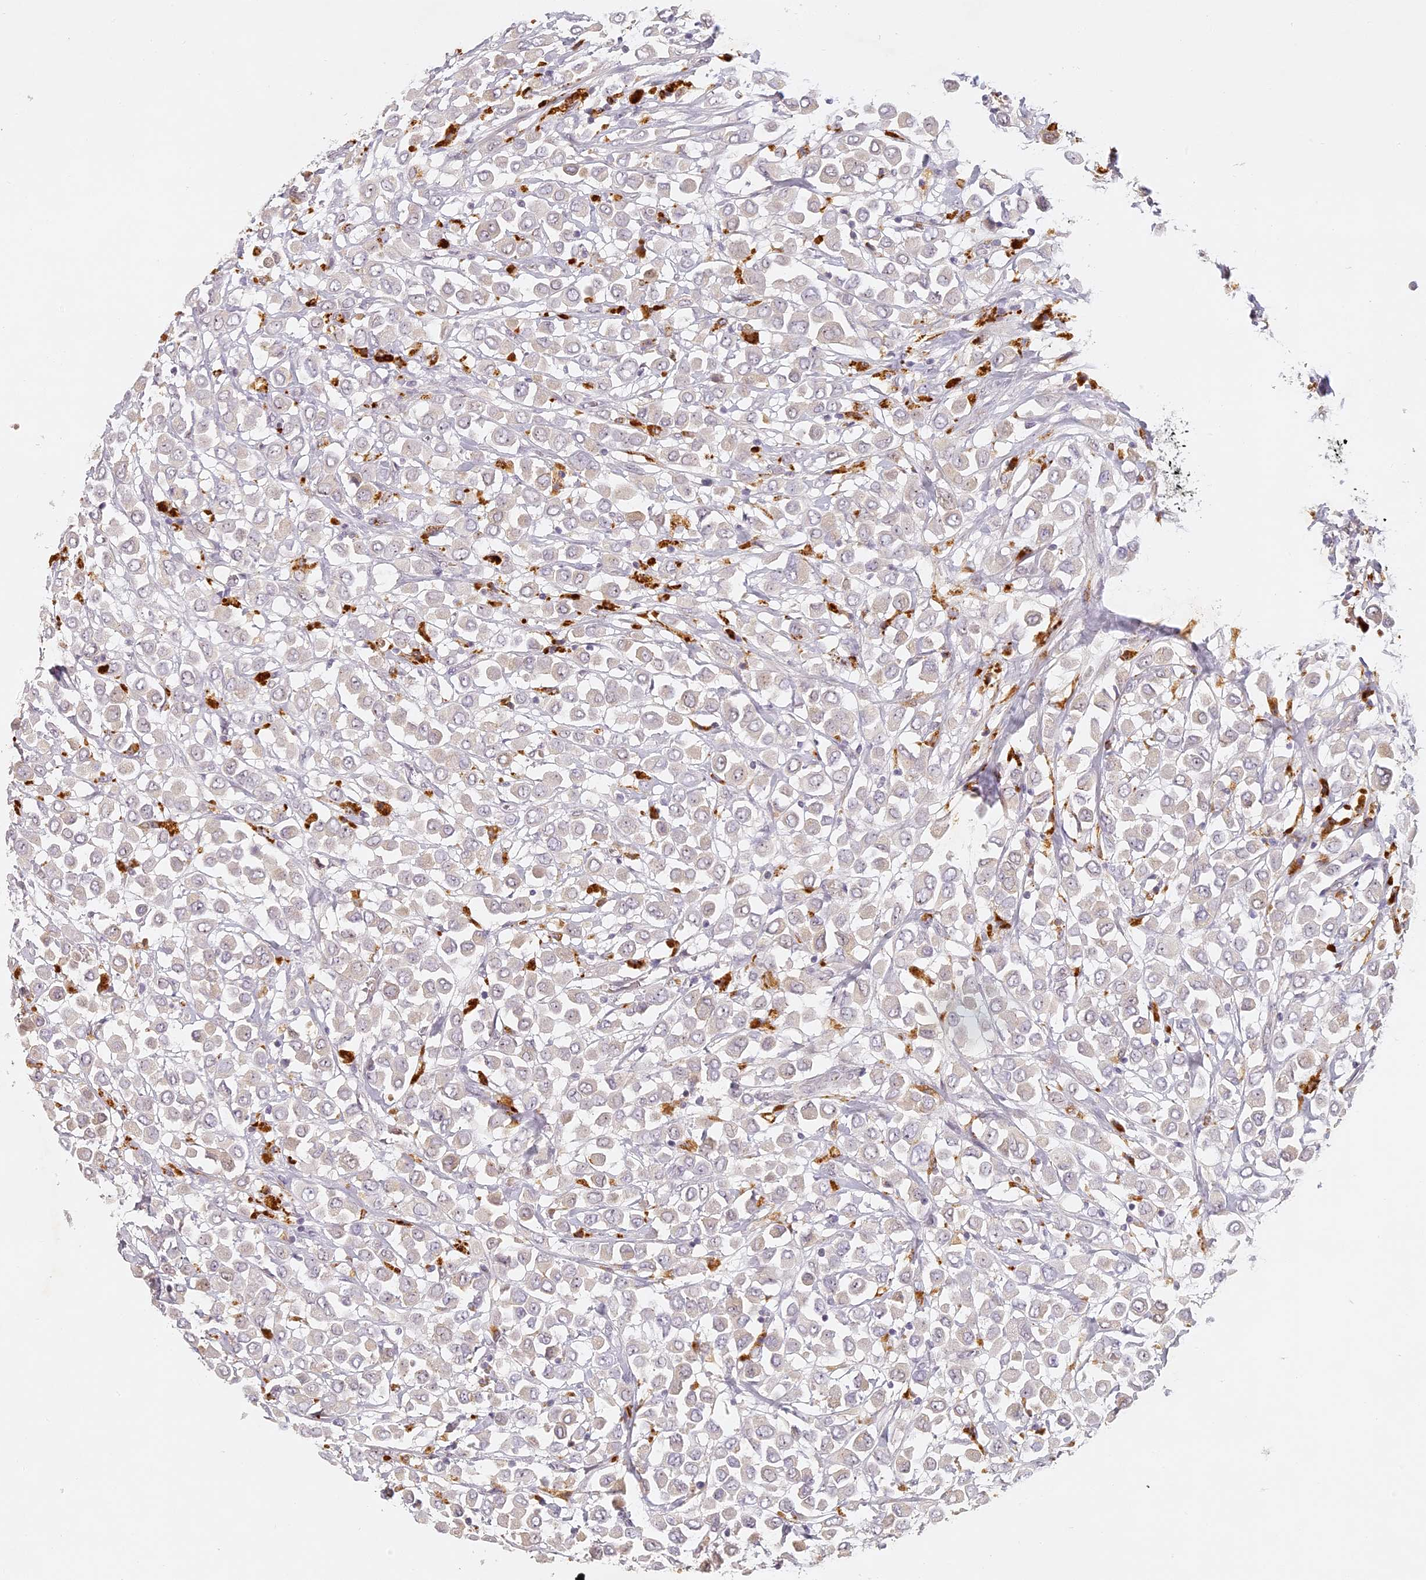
{"staining": {"intensity": "negative", "quantity": "none", "location": "none"}, "tissue": "breast cancer", "cell_type": "Tumor cells", "image_type": "cancer", "snomed": [{"axis": "morphology", "description": "Duct carcinoma"}, {"axis": "topography", "description": "Breast"}], "caption": "IHC of human invasive ductal carcinoma (breast) exhibits no expression in tumor cells. The staining is performed using DAB (3,3'-diaminobenzidine) brown chromogen with nuclei counter-stained in using hematoxylin.", "gene": "ELL3", "patient": {"sex": "female", "age": 61}}